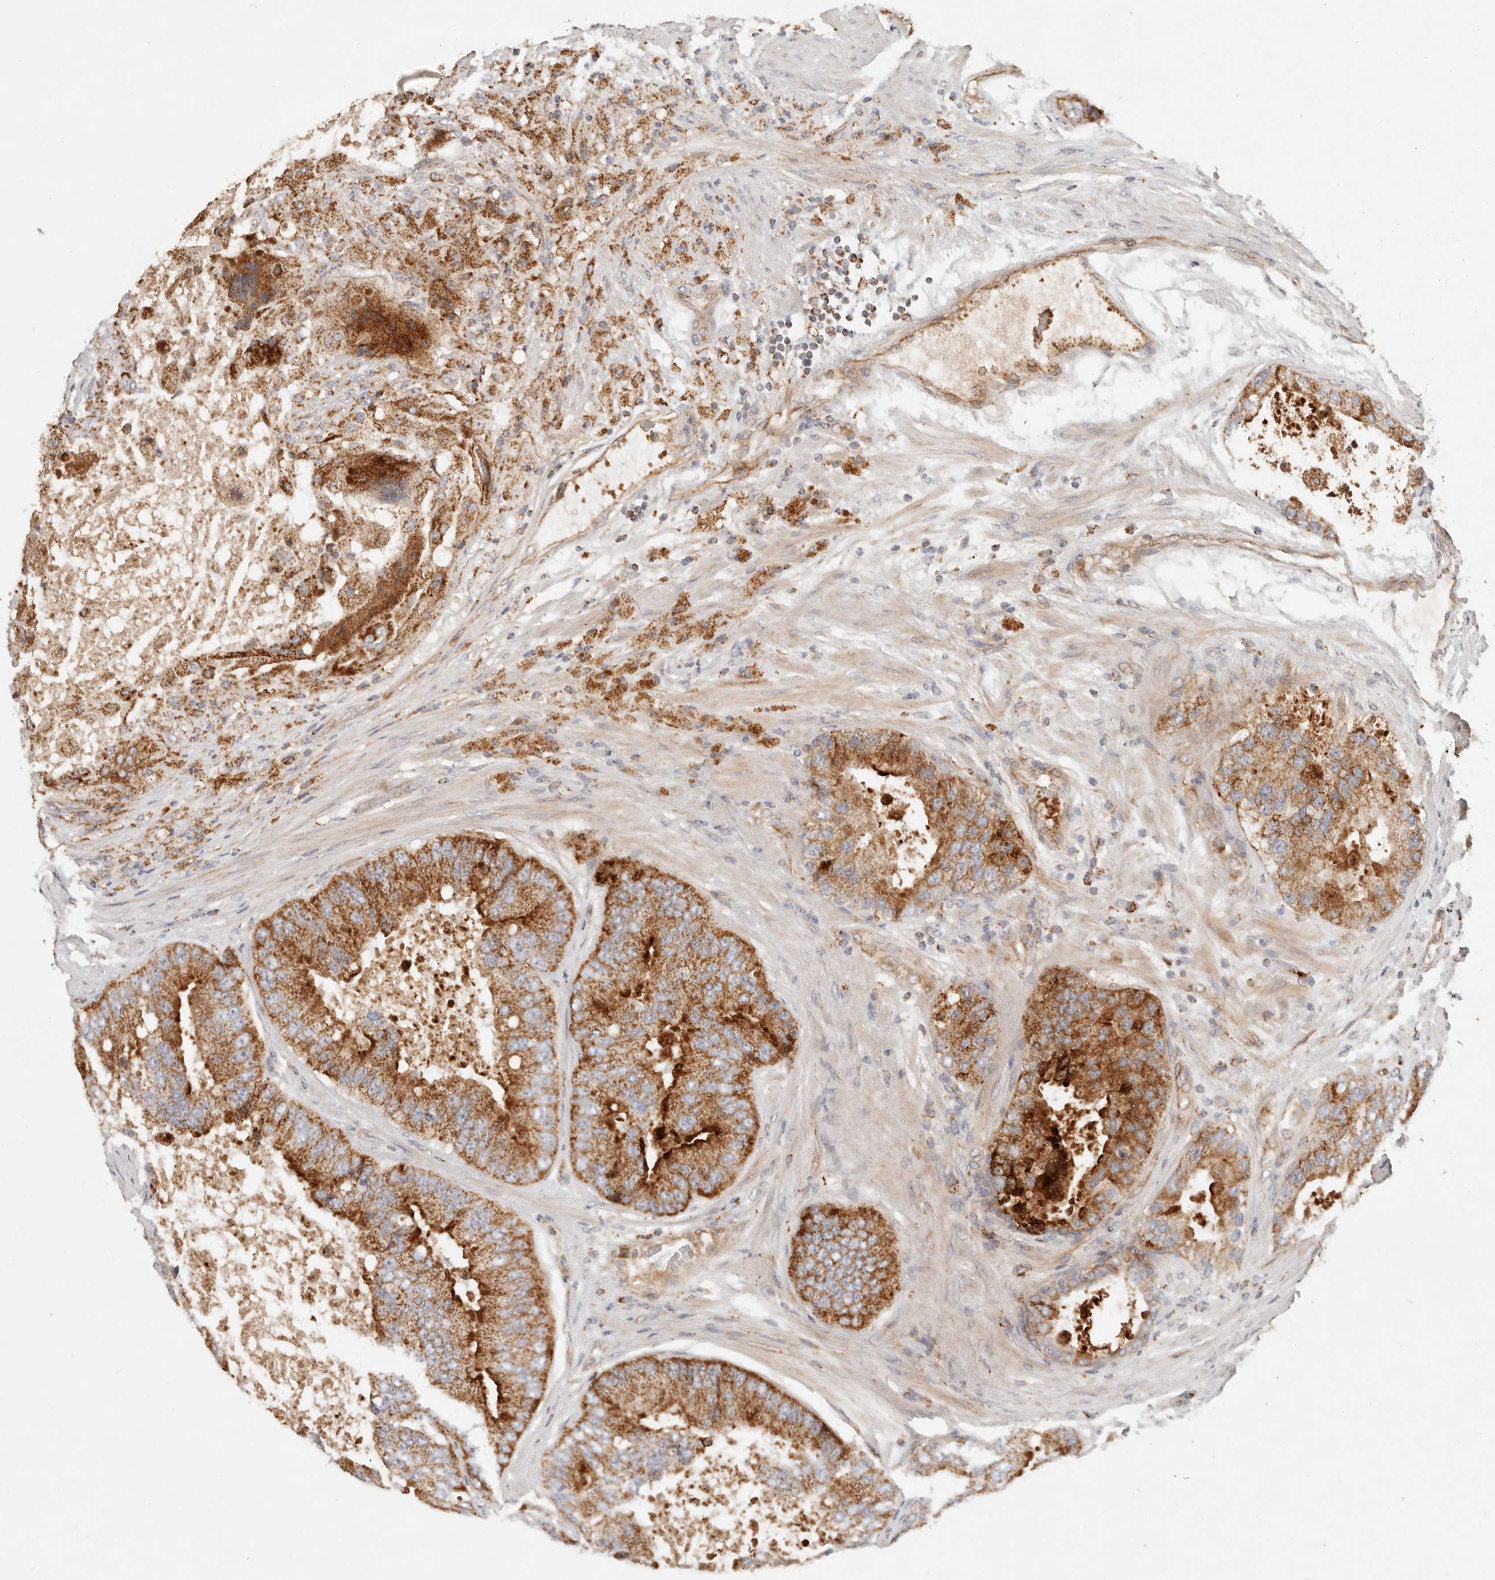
{"staining": {"intensity": "strong", "quantity": ">75%", "location": "cytoplasmic/membranous"}, "tissue": "prostate cancer", "cell_type": "Tumor cells", "image_type": "cancer", "snomed": [{"axis": "morphology", "description": "Adenocarcinoma, High grade"}, {"axis": "topography", "description": "Prostate"}], "caption": "Immunohistochemistry micrograph of neoplastic tissue: human adenocarcinoma (high-grade) (prostate) stained using immunohistochemistry demonstrates high levels of strong protein expression localized specifically in the cytoplasmic/membranous of tumor cells, appearing as a cytoplasmic/membranous brown color.", "gene": "ARHGEF10L", "patient": {"sex": "male", "age": 70}}